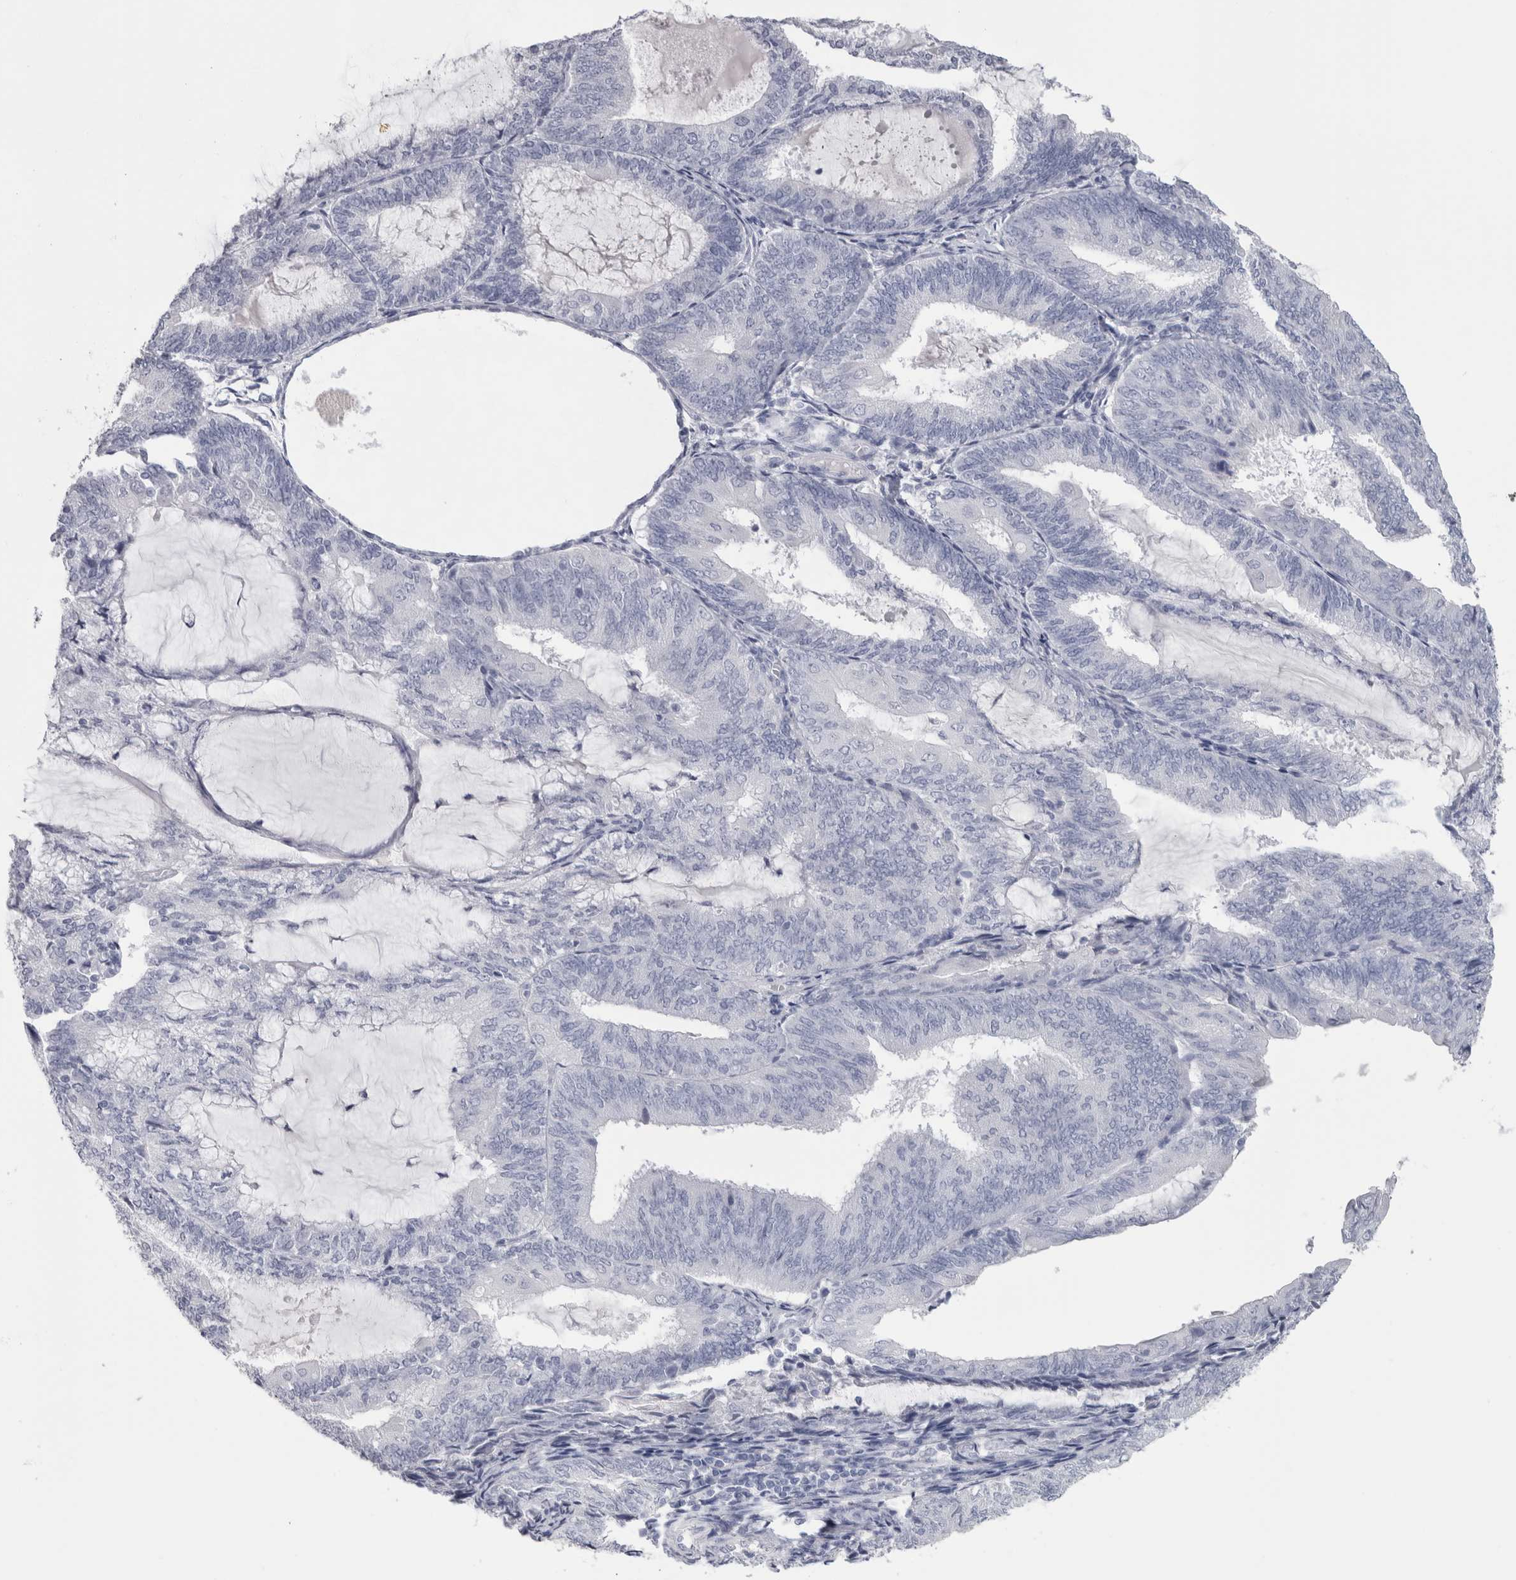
{"staining": {"intensity": "negative", "quantity": "none", "location": "none"}, "tissue": "endometrial cancer", "cell_type": "Tumor cells", "image_type": "cancer", "snomed": [{"axis": "morphology", "description": "Adenocarcinoma, NOS"}, {"axis": "topography", "description": "Endometrium"}], "caption": "This is a micrograph of immunohistochemistry staining of endometrial adenocarcinoma, which shows no positivity in tumor cells.", "gene": "PTH", "patient": {"sex": "female", "age": 81}}